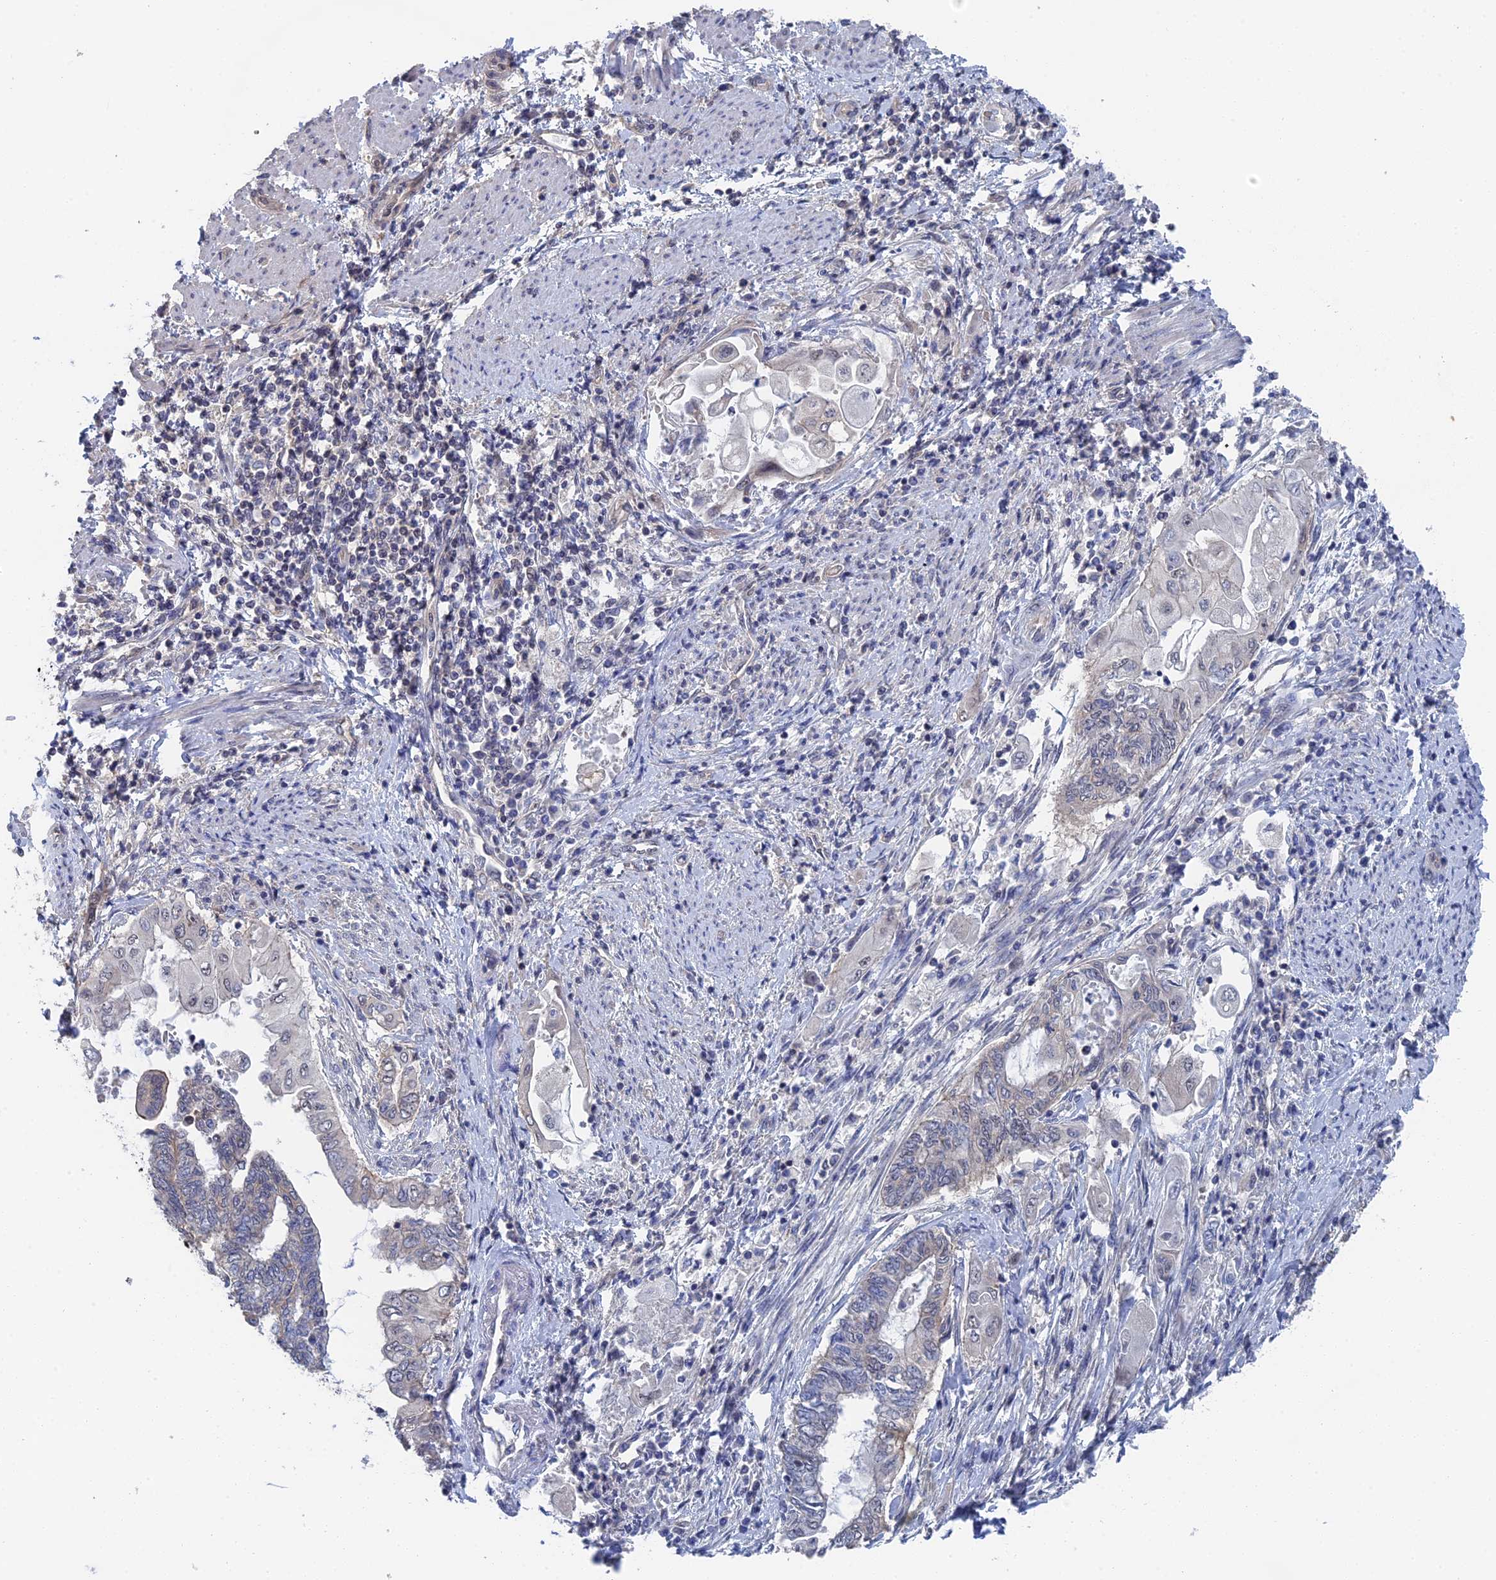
{"staining": {"intensity": "negative", "quantity": "none", "location": "none"}, "tissue": "endometrial cancer", "cell_type": "Tumor cells", "image_type": "cancer", "snomed": [{"axis": "morphology", "description": "Adenocarcinoma, NOS"}, {"axis": "topography", "description": "Uterus"}, {"axis": "topography", "description": "Endometrium"}], "caption": "IHC photomicrograph of endometrial cancer (adenocarcinoma) stained for a protein (brown), which displays no expression in tumor cells. (Stains: DAB (3,3'-diaminobenzidine) immunohistochemistry with hematoxylin counter stain, Microscopy: brightfield microscopy at high magnification).", "gene": "TSSC4", "patient": {"sex": "female", "age": 70}}